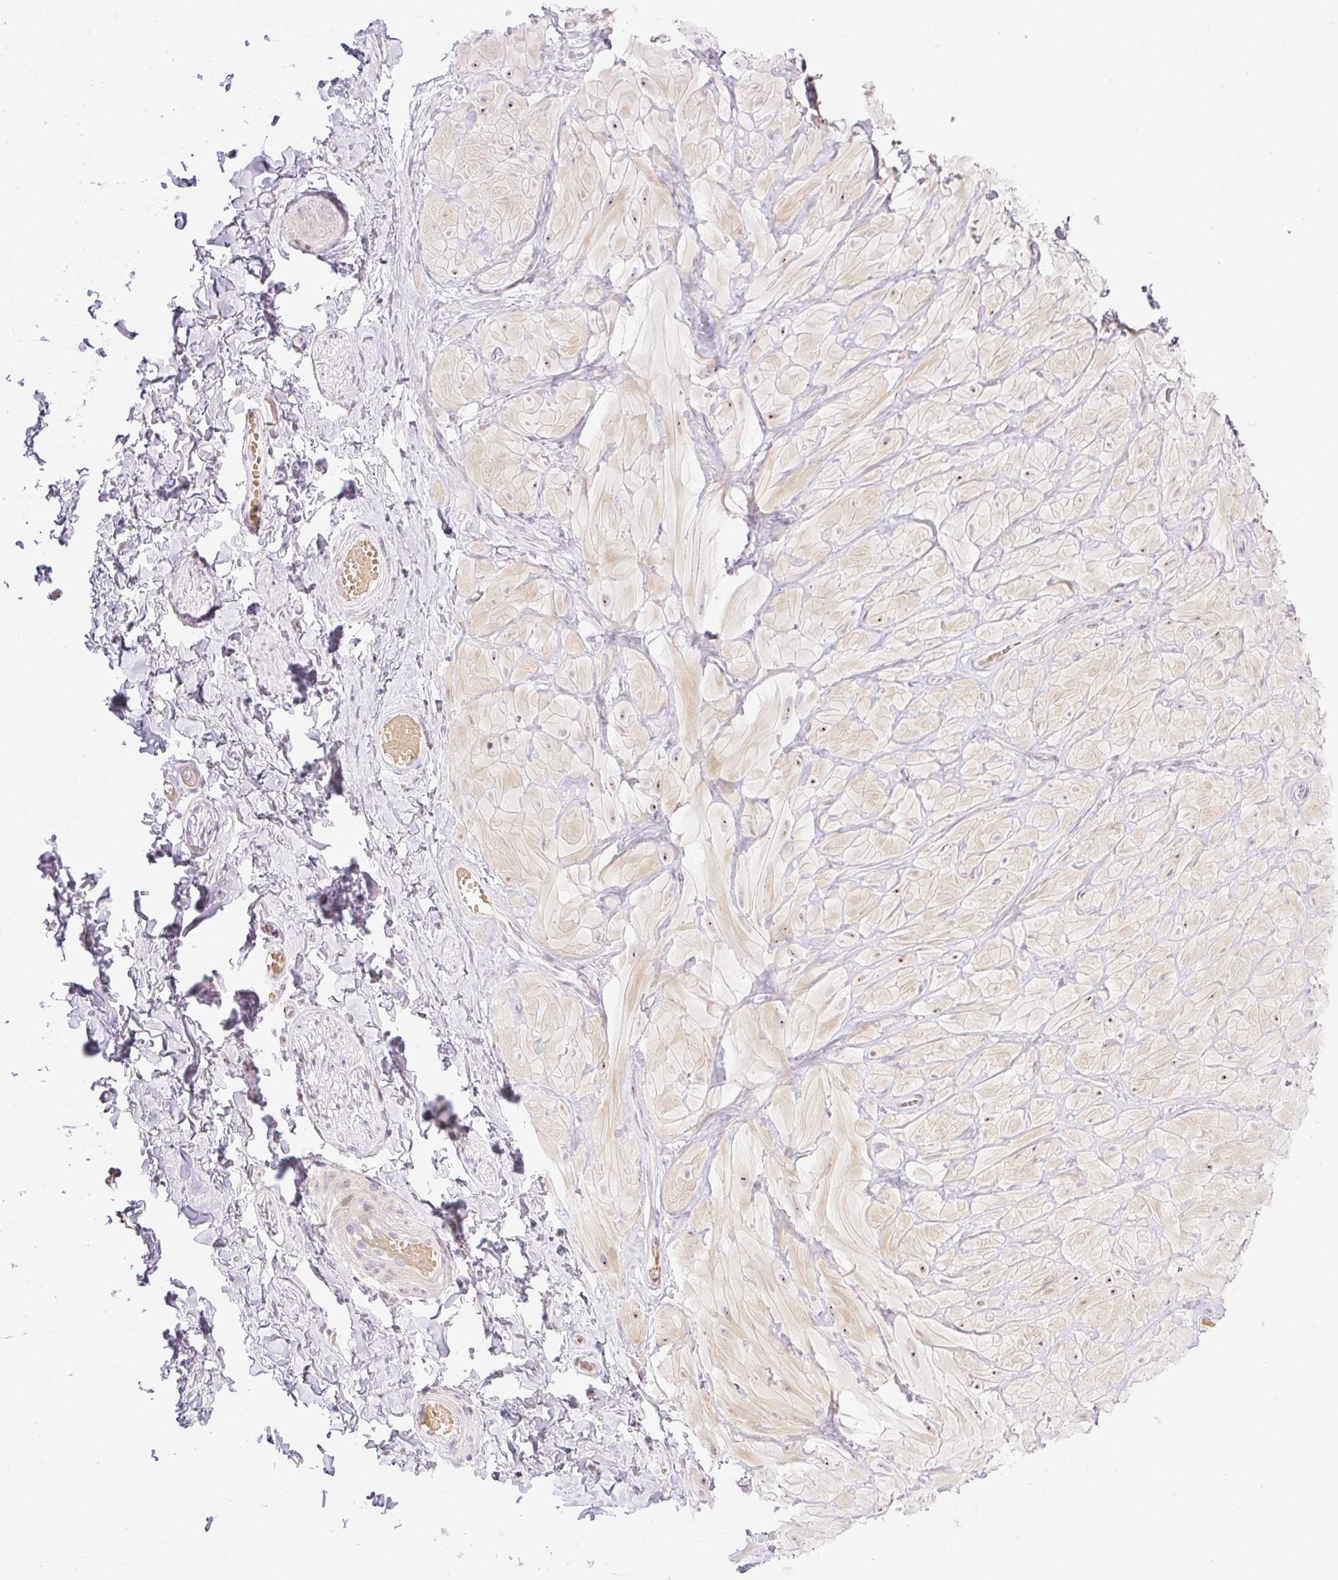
{"staining": {"intensity": "negative", "quantity": "none", "location": "none"}, "tissue": "adipose tissue", "cell_type": "Adipocytes", "image_type": "normal", "snomed": [{"axis": "morphology", "description": "Normal tissue, NOS"}, {"axis": "topography", "description": "Soft tissue"}, {"axis": "topography", "description": "Adipose tissue"}, {"axis": "topography", "description": "Vascular tissue"}, {"axis": "topography", "description": "Peripheral nerve tissue"}], "caption": "There is no significant expression in adipocytes of adipose tissue. (DAB immunohistochemistry with hematoxylin counter stain).", "gene": "AAR2", "patient": {"sex": "male", "age": 29}}